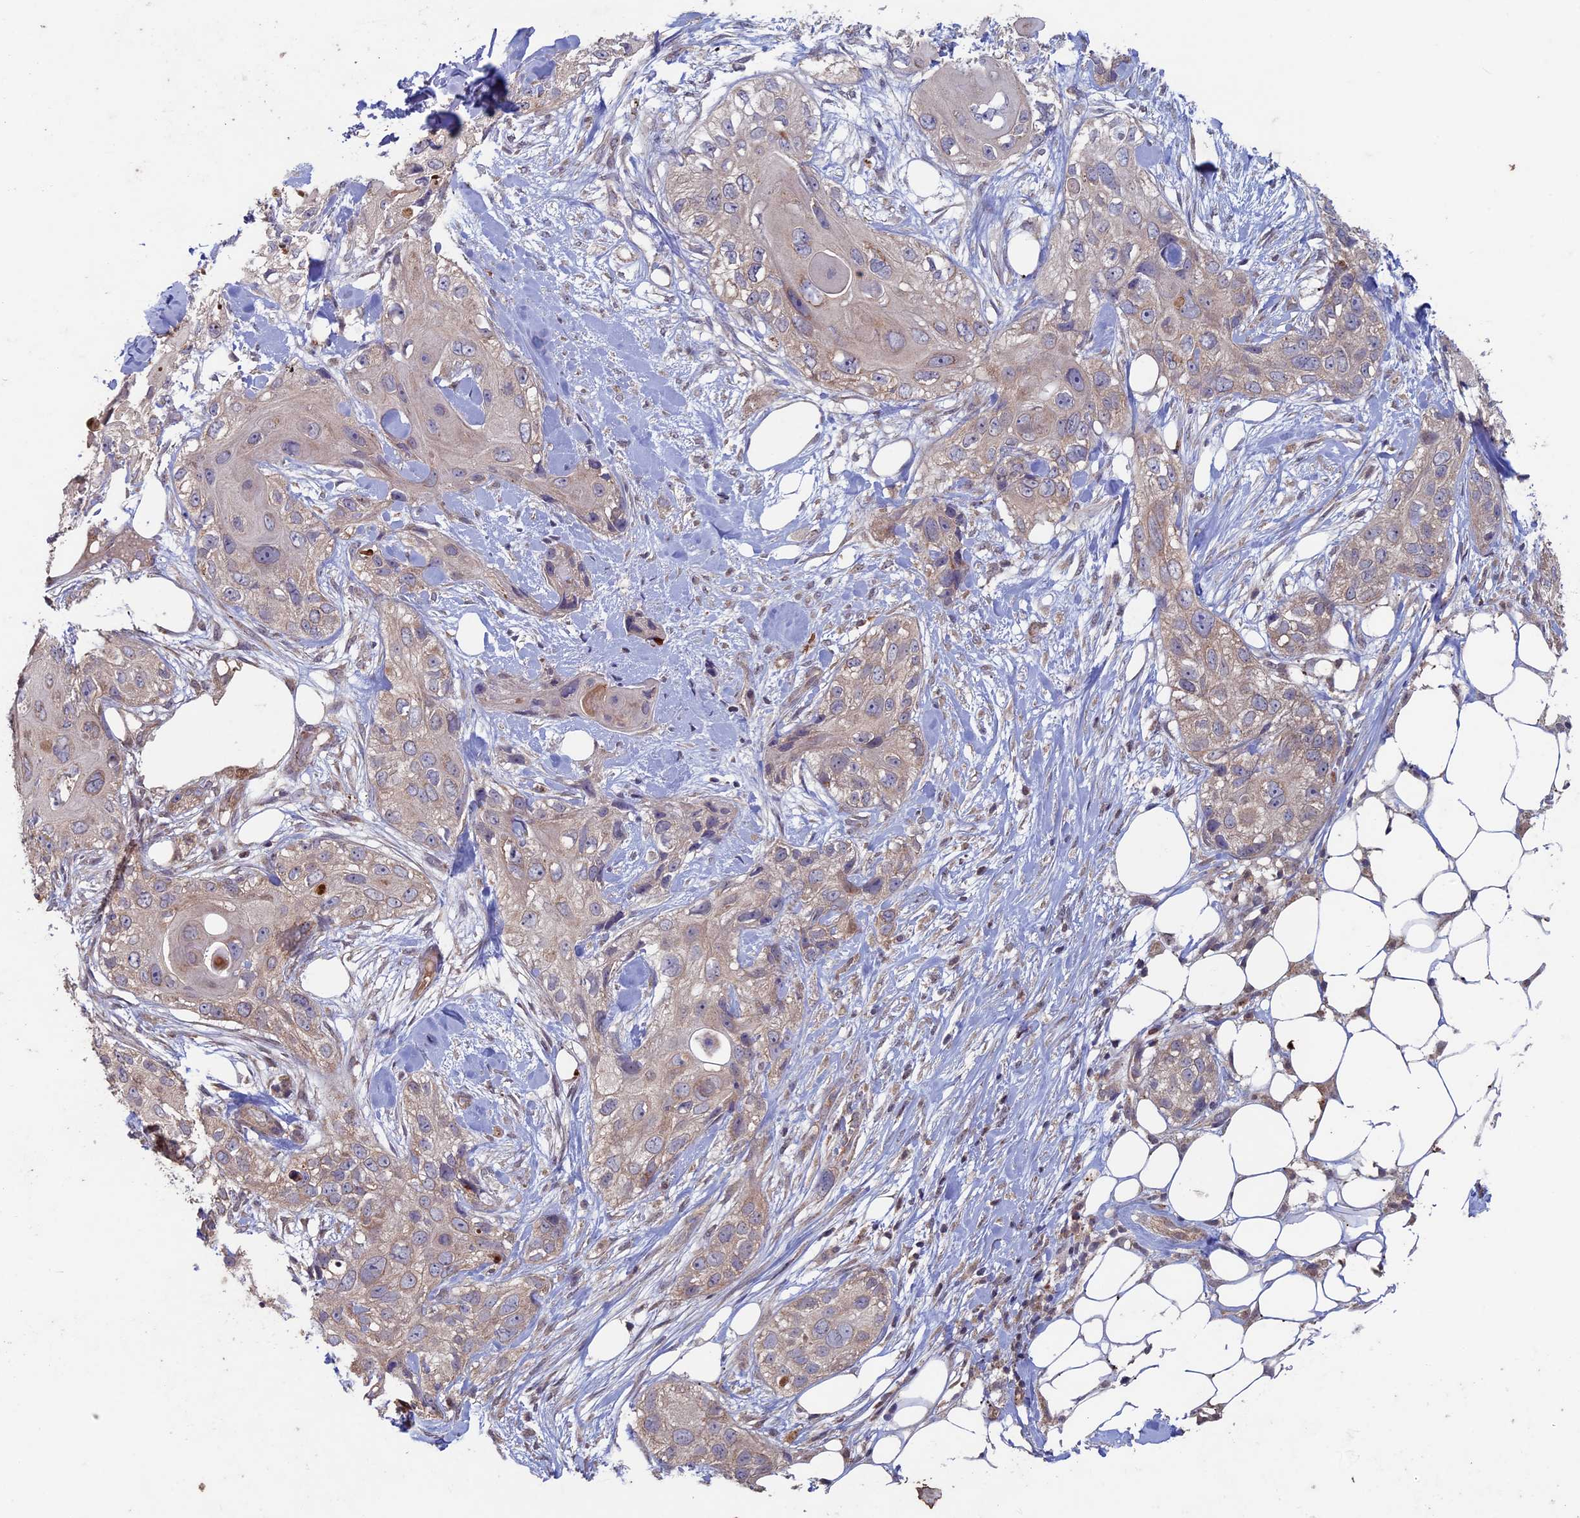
{"staining": {"intensity": "weak", "quantity": "25%-75%", "location": "cytoplasmic/membranous"}, "tissue": "skin cancer", "cell_type": "Tumor cells", "image_type": "cancer", "snomed": [{"axis": "morphology", "description": "Normal tissue, NOS"}, {"axis": "morphology", "description": "Squamous cell carcinoma, NOS"}, {"axis": "topography", "description": "Skin"}], "caption": "This photomicrograph reveals immunohistochemistry staining of skin cancer (squamous cell carcinoma), with low weak cytoplasmic/membranous staining in approximately 25%-75% of tumor cells.", "gene": "RCCD1", "patient": {"sex": "male", "age": 72}}